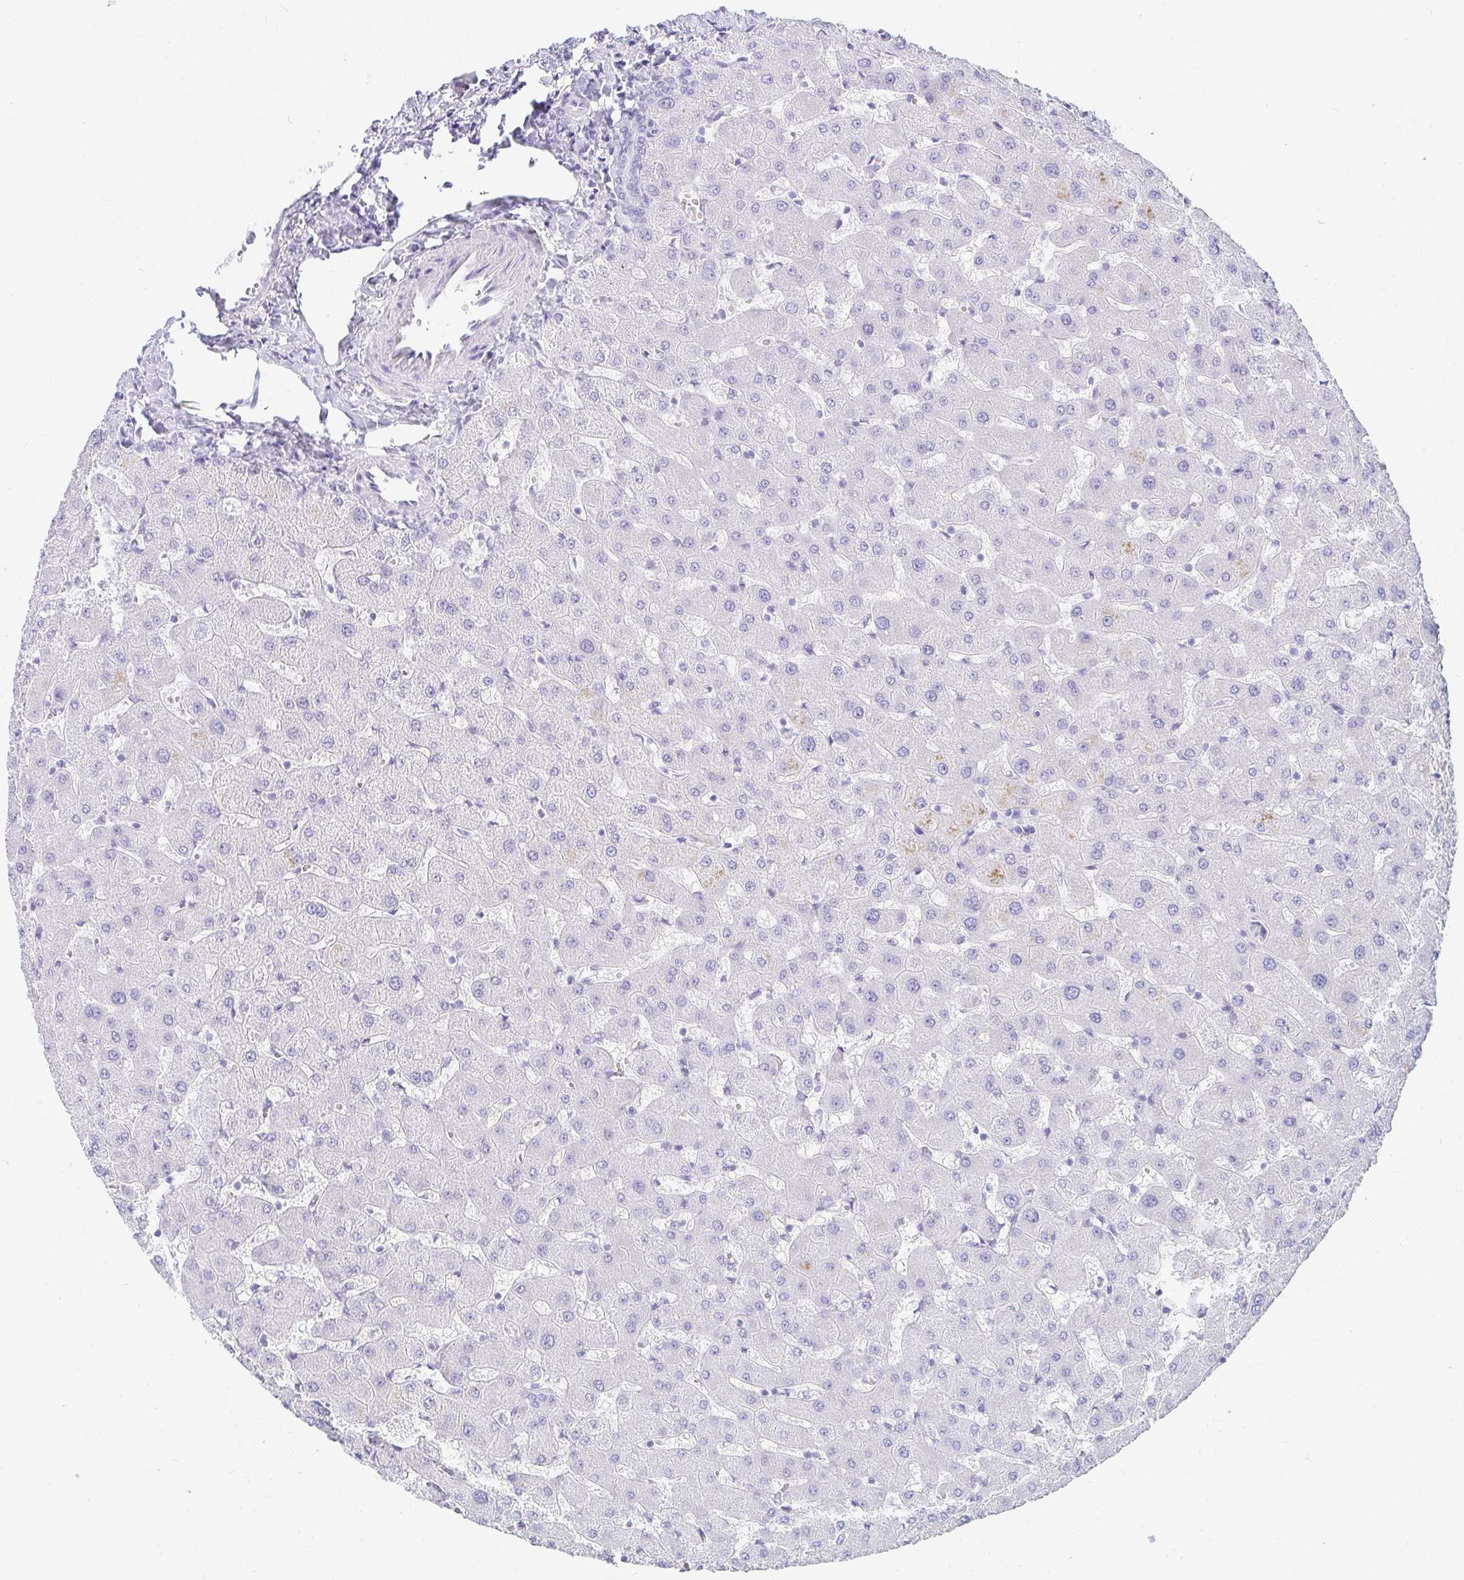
{"staining": {"intensity": "negative", "quantity": "none", "location": "none"}, "tissue": "liver", "cell_type": "Cholangiocytes", "image_type": "normal", "snomed": [{"axis": "morphology", "description": "Normal tissue, NOS"}, {"axis": "topography", "description": "Liver"}], "caption": "High magnification brightfield microscopy of benign liver stained with DAB (brown) and counterstained with hematoxylin (blue): cholangiocytes show no significant positivity. (Stains: DAB (3,3'-diaminobenzidine) IHC with hematoxylin counter stain, Microscopy: brightfield microscopy at high magnification).", "gene": "OR6T1", "patient": {"sex": "female", "age": 63}}